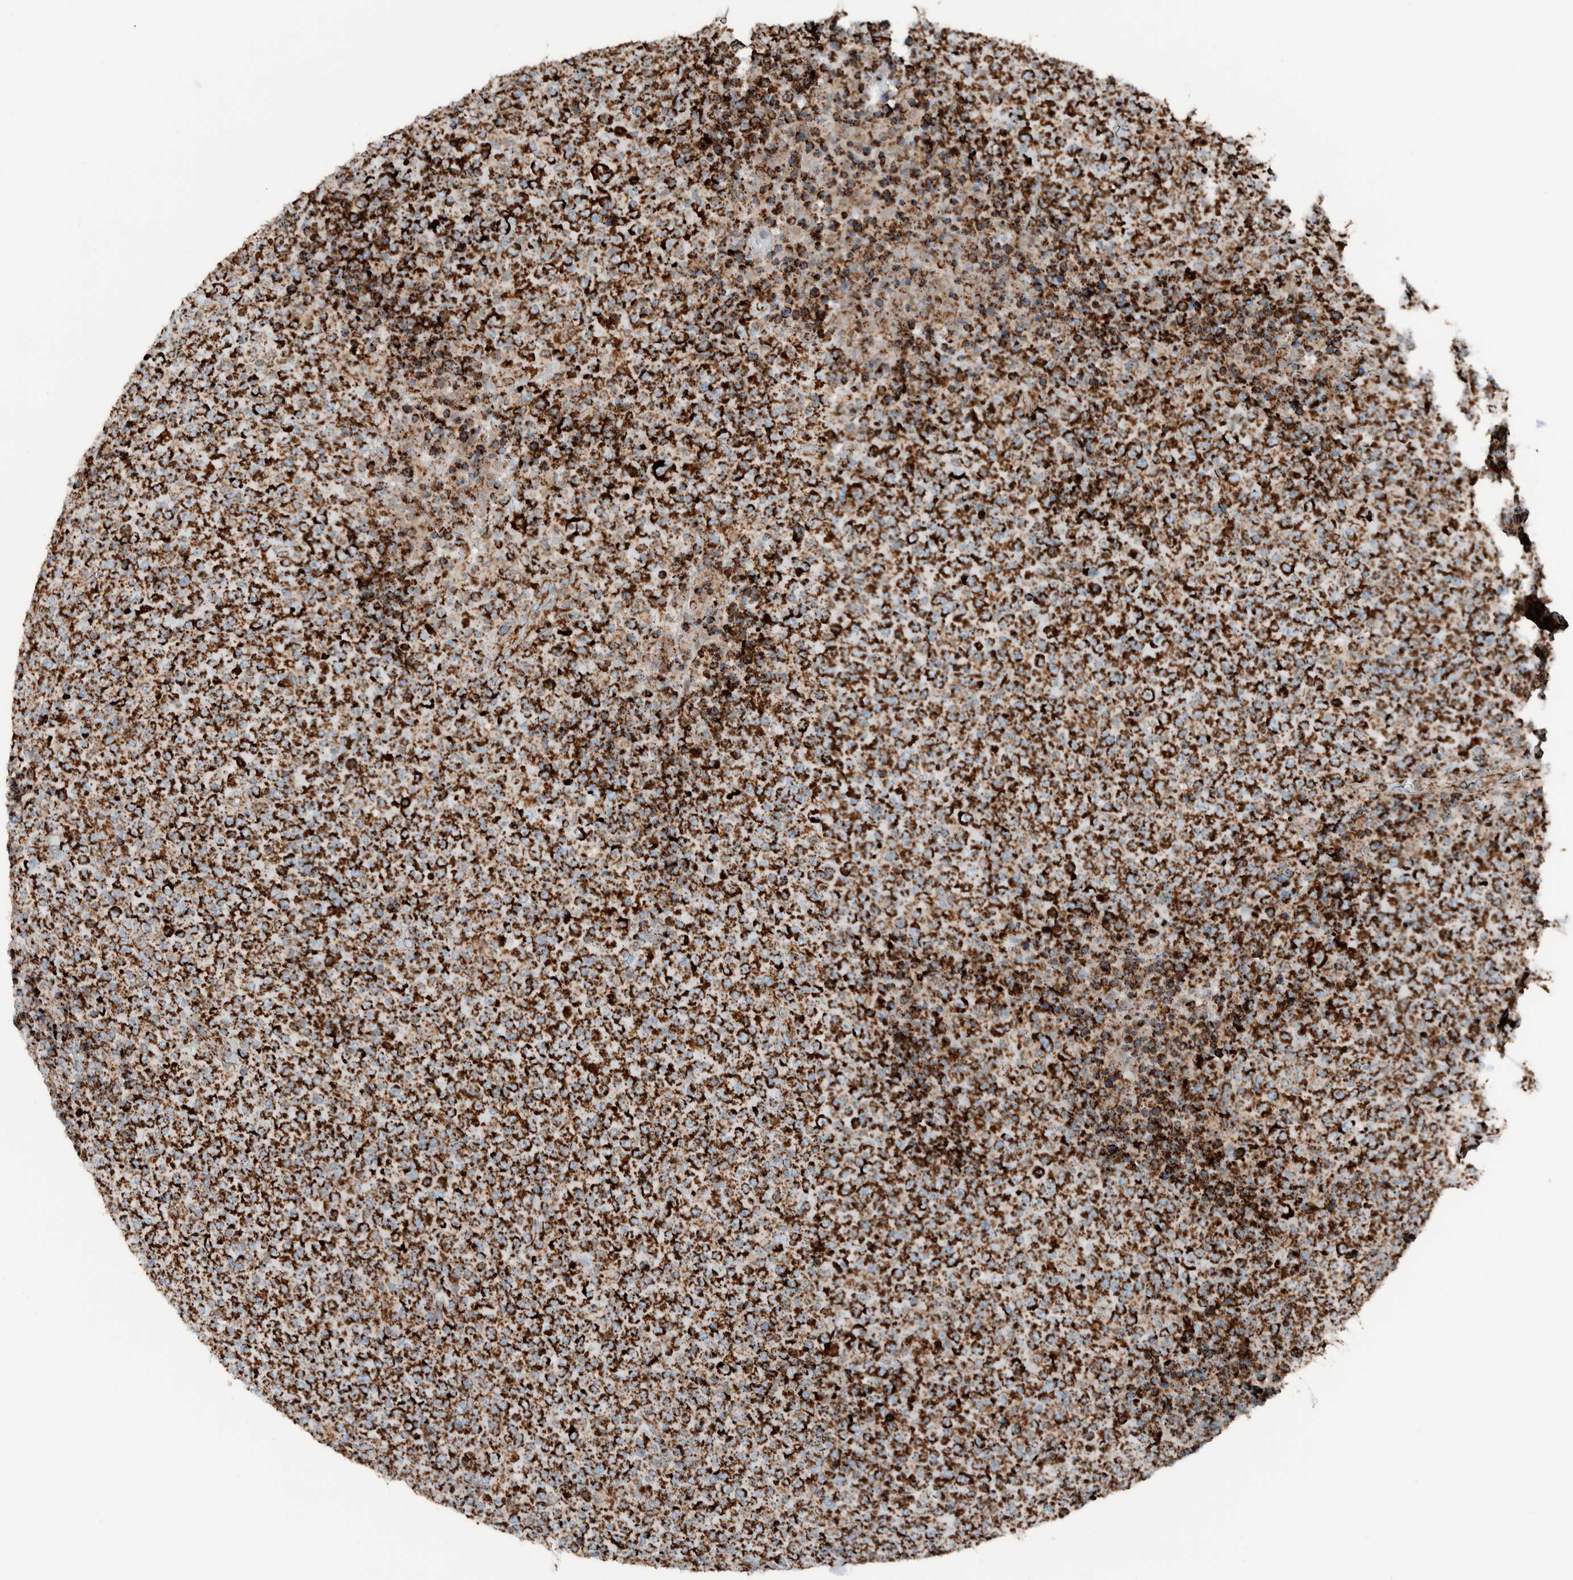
{"staining": {"intensity": "strong", "quantity": ">75%", "location": "cytoplasmic/membranous"}, "tissue": "lymphoma", "cell_type": "Tumor cells", "image_type": "cancer", "snomed": [{"axis": "morphology", "description": "Malignant lymphoma, non-Hodgkin's type, High grade"}, {"axis": "topography", "description": "Lymph node"}], "caption": "A histopathology image of human malignant lymphoma, non-Hodgkin's type (high-grade) stained for a protein reveals strong cytoplasmic/membranous brown staining in tumor cells.", "gene": "CNTROB", "patient": {"sex": "male", "age": 13}}